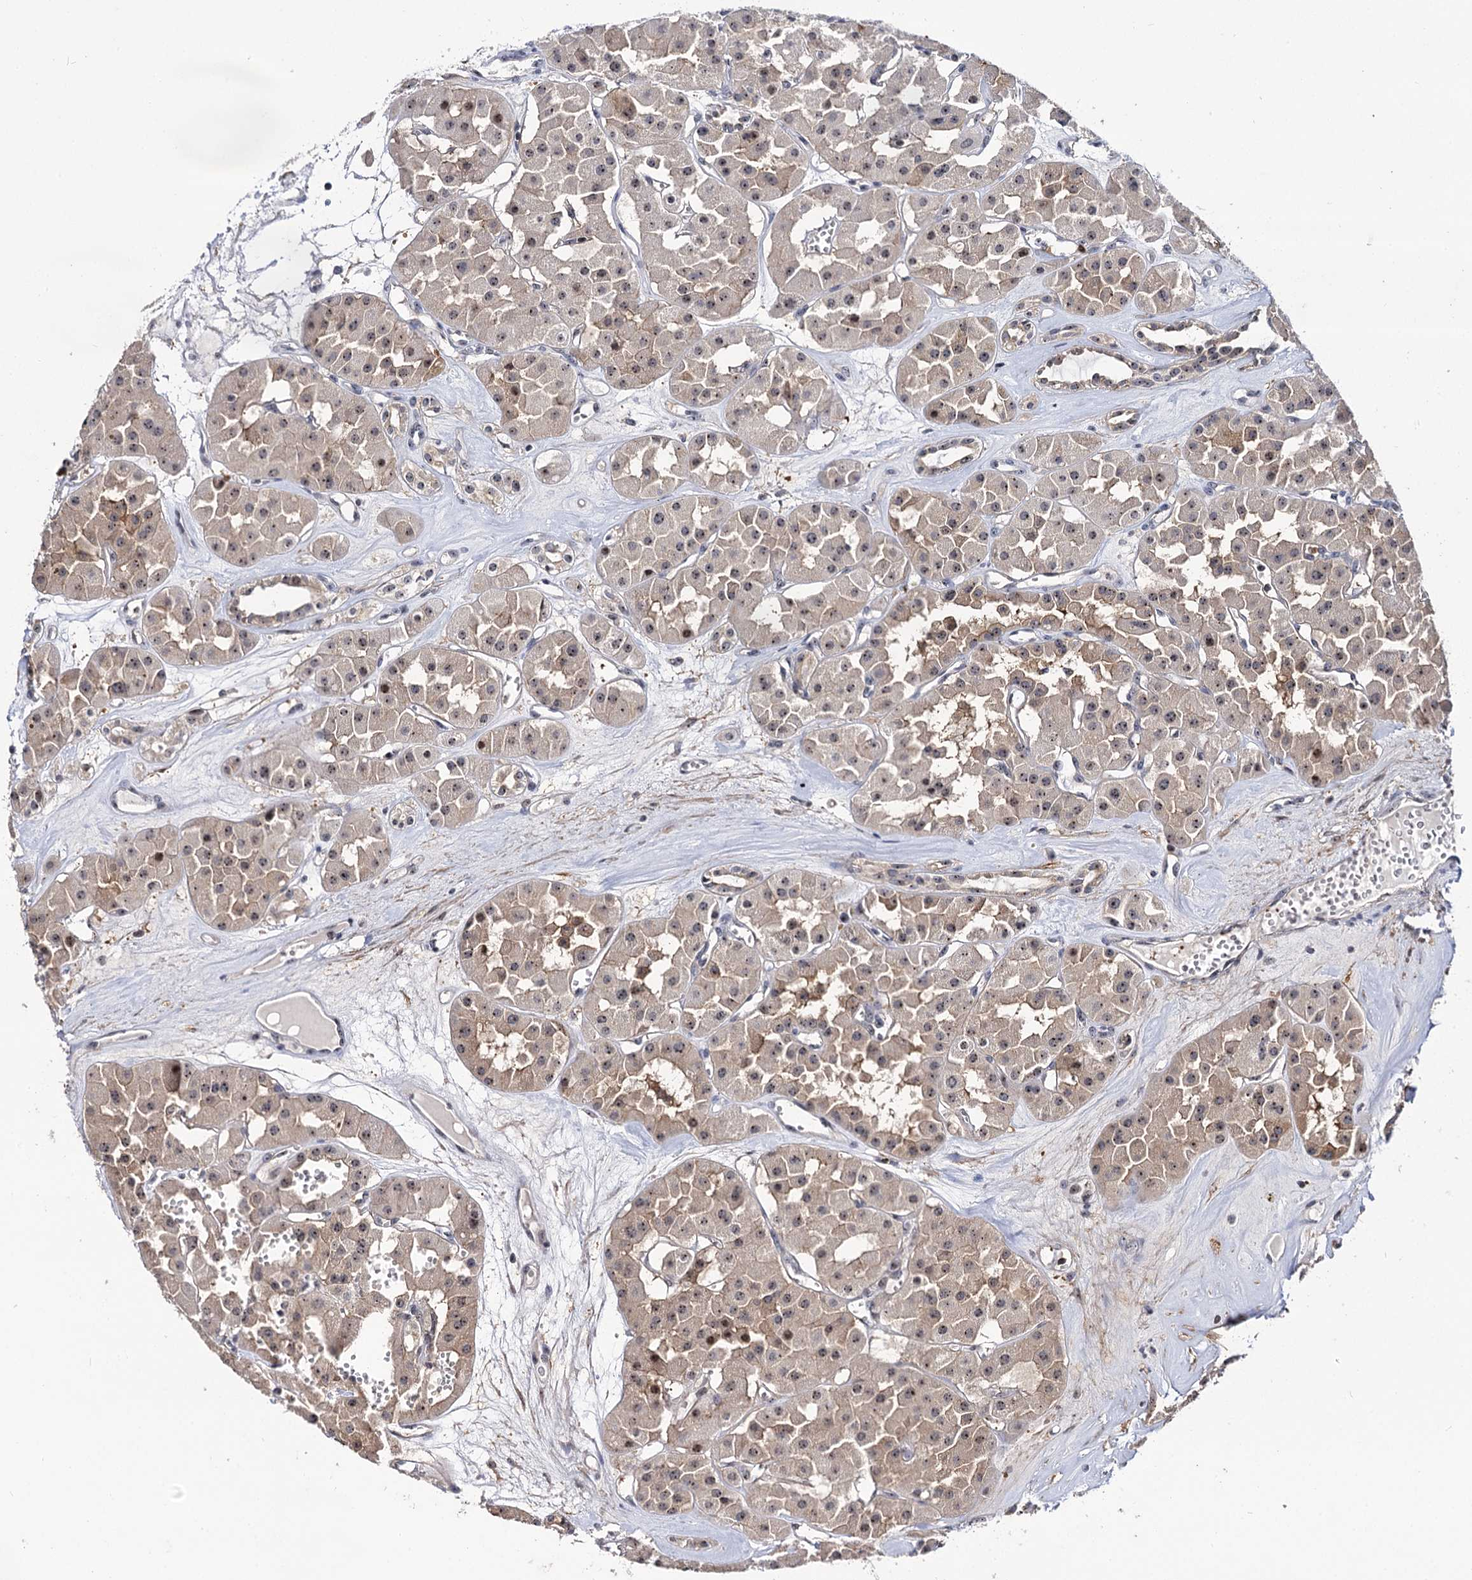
{"staining": {"intensity": "moderate", "quantity": ">75%", "location": "cytoplasmic/membranous,nuclear"}, "tissue": "renal cancer", "cell_type": "Tumor cells", "image_type": "cancer", "snomed": [{"axis": "morphology", "description": "Carcinoma, NOS"}, {"axis": "topography", "description": "Kidney"}], "caption": "Moderate cytoplasmic/membranous and nuclear expression is identified in approximately >75% of tumor cells in carcinoma (renal).", "gene": "SUPT20H", "patient": {"sex": "female", "age": 75}}